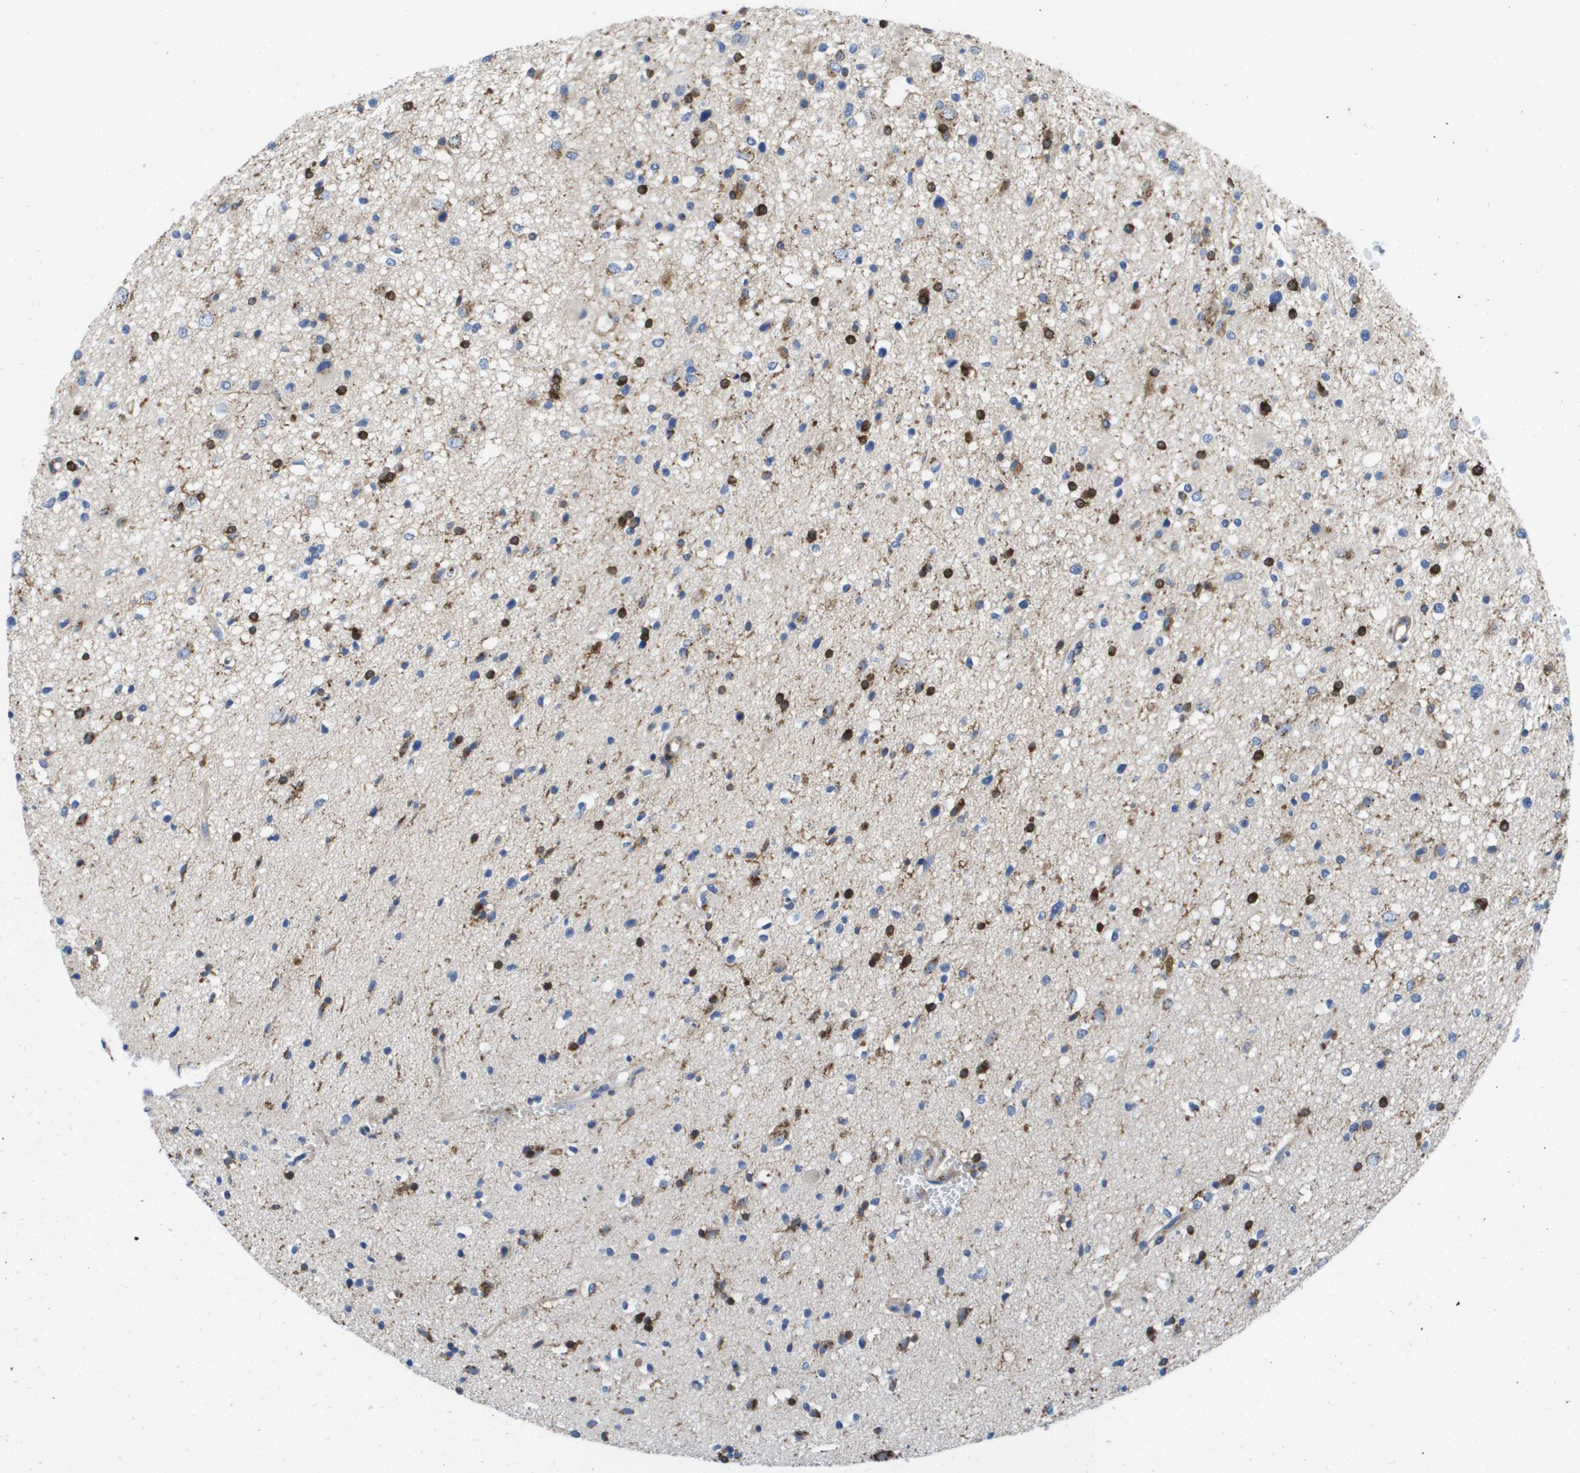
{"staining": {"intensity": "strong", "quantity": "<25%", "location": "cytoplasmic/membranous"}, "tissue": "glioma", "cell_type": "Tumor cells", "image_type": "cancer", "snomed": [{"axis": "morphology", "description": "Glioma, malignant, High grade"}, {"axis": "topography", "description": "Brain"}], "caption": "Glioma was stained to show a protein in brown. There is medium levels of strong cytoplasmic/membranous expression in approximately <25% of tumor cells. (DAB (3,3'-diaminobenzidine) = brown stain, brightfield microscopy at high magnification).", "gene": "SLC37A2", "patient": {"sex": "male", "age": 33}}